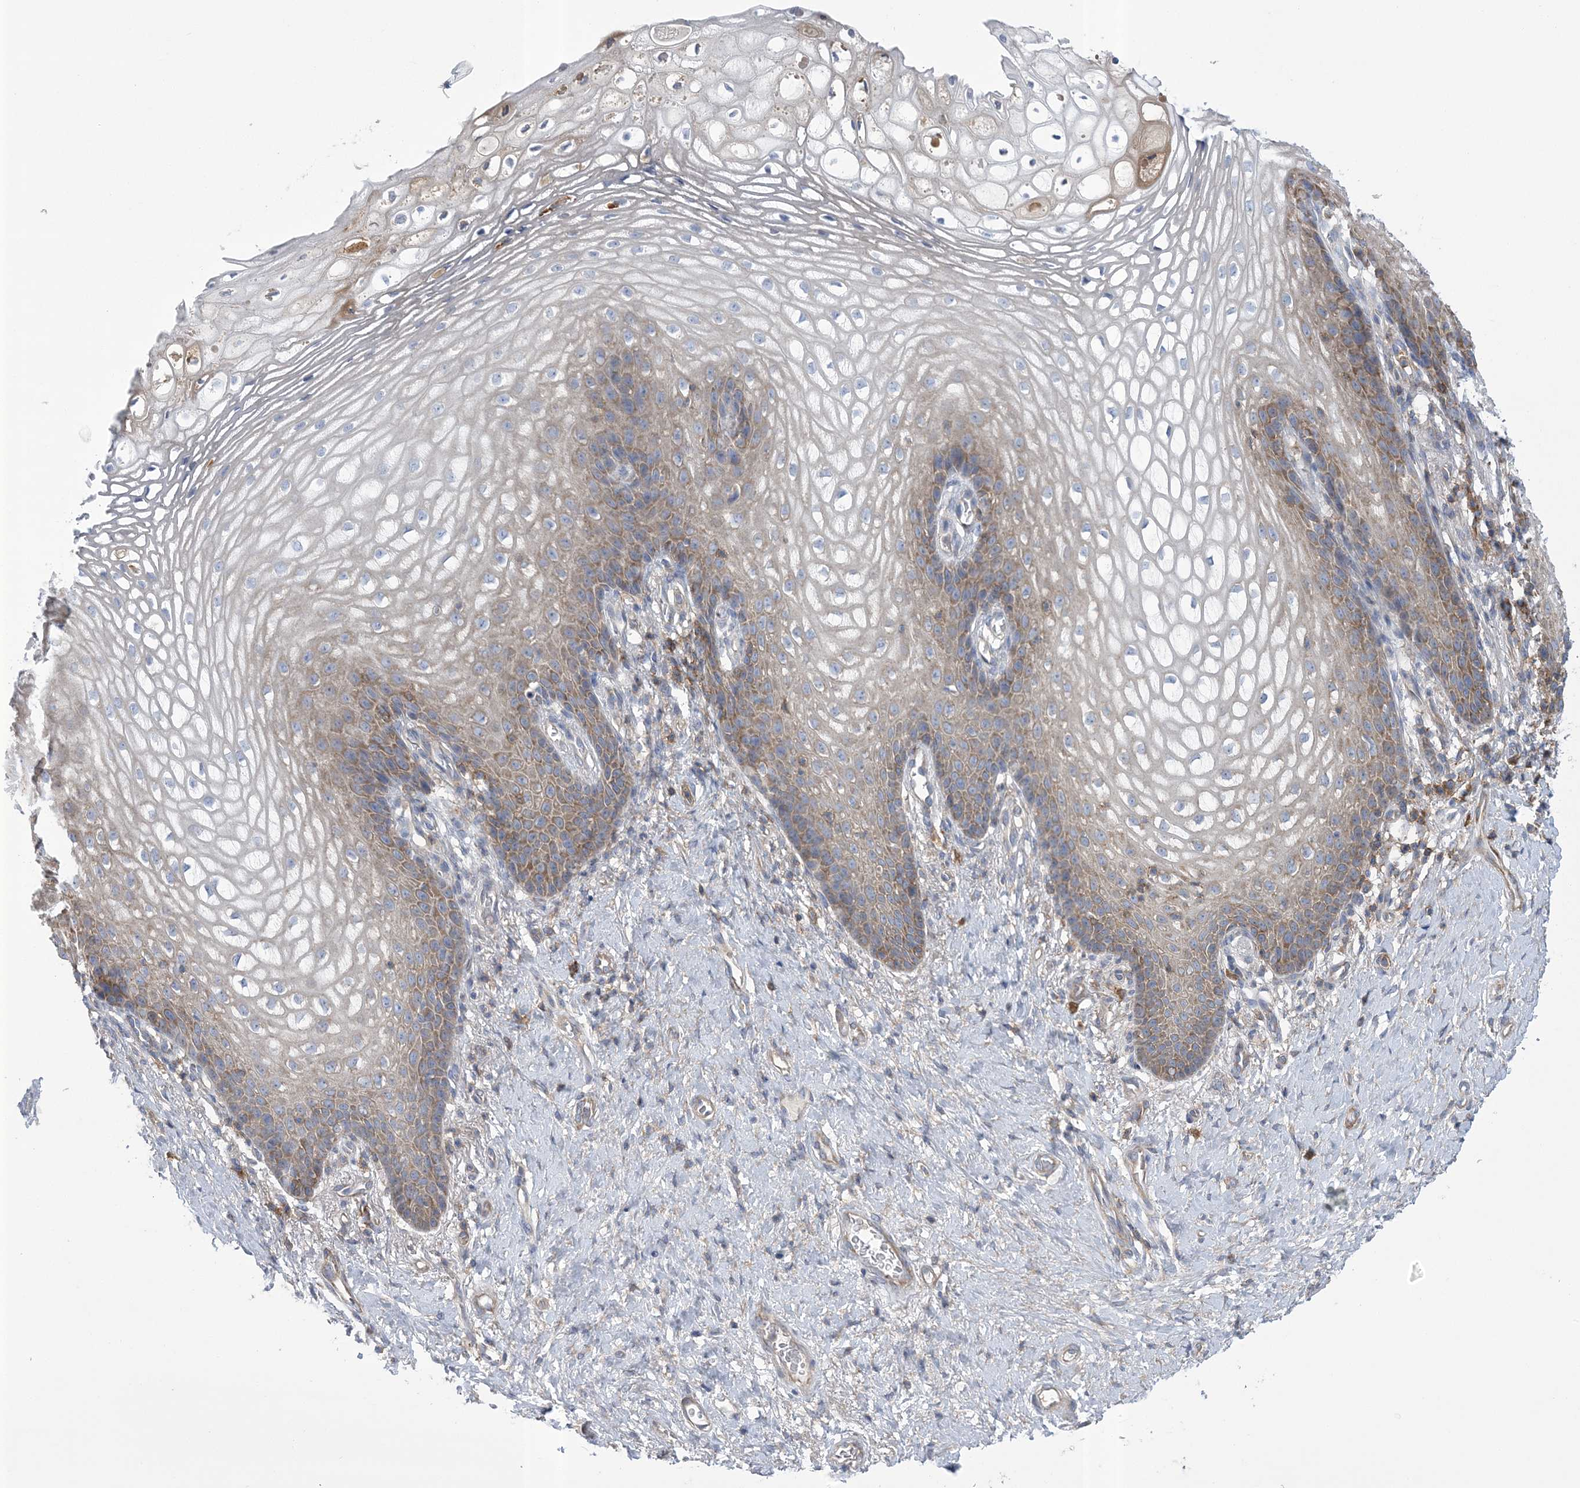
{"staining": {"intensity": "moderate", "quantity": "25%-75%", "location": "cytoplasmic/membranous"}, "tissue": "vagina", "cell_type": "Squamous epithelial cells", "image_type": "normal", "snomed": [{"axis": "morphology", "description": "Normal tissue, NOS"}, {"axis": "topography", "description": "Vagina"}], "caption": "This micrograph exhibits immunohistochemistry (IHC) staining of normal vagina, with medium moderate cytoplasmic/membranous positivity in approximately 25%-75% of squamous epithelial cells.", "gene": "ARSJ", "patient": {"sex": "female", "age": 60}}